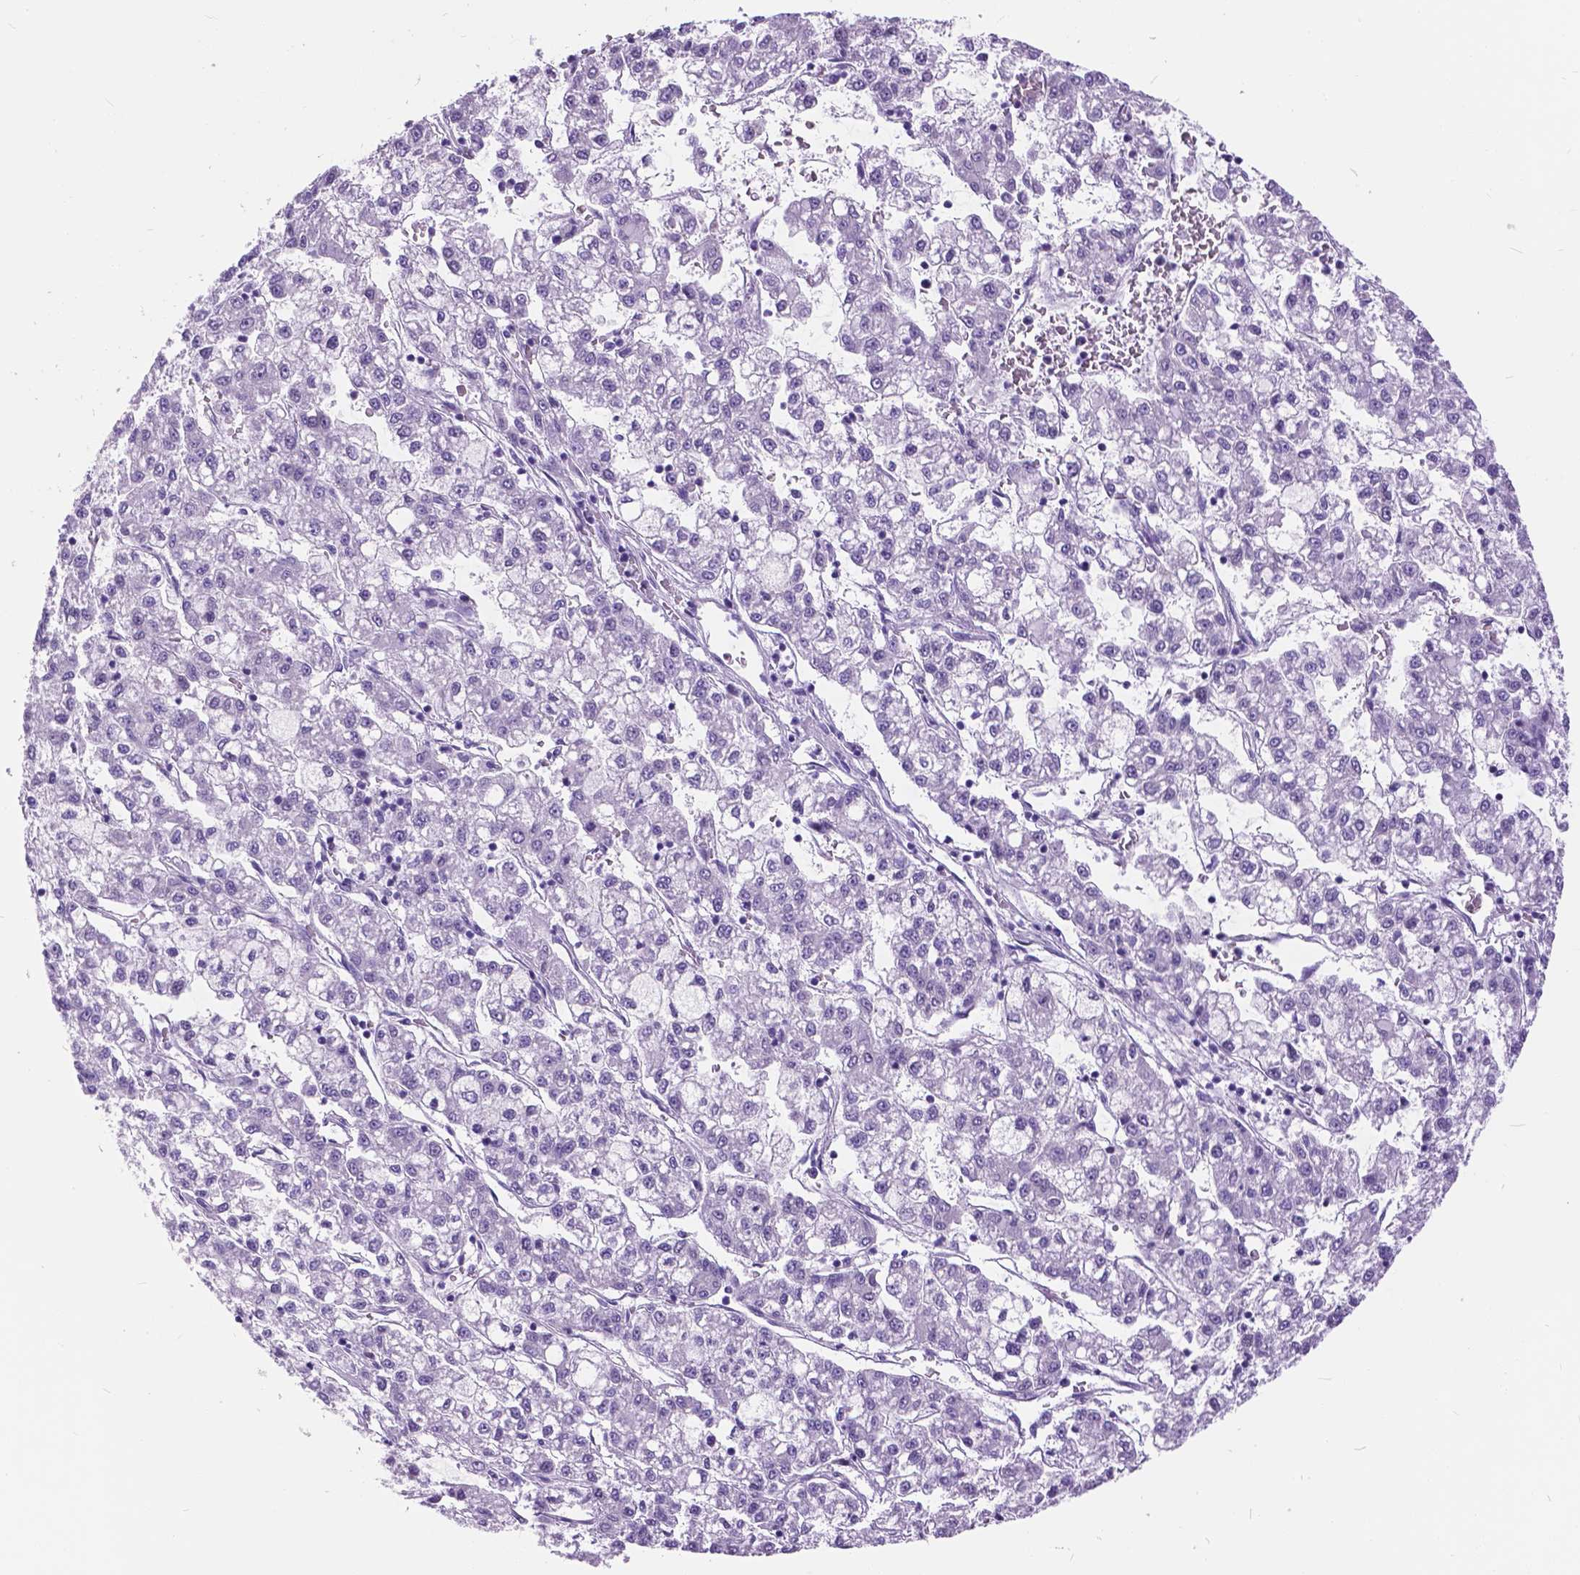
{"staining": {"intensity": "negative", "quantity": "none", "location": "none"}, "tissue": "liver cancer", "cell_type": "Tumor cells", "image_type": "cancer", "snomed": [{"axis": "morphology", "description": "Carcinoma, Hepatocellular, NOS"}, {"axis": "topography", "description": "Liver"}], "caption": "This is an immunohistochemistry (IHC) histopathology image of liver cancer (hepatocellular carcinoma). There is no expression in tumor cells.", "gene": "BSND", "patient": {"sex": "male", "age": 40}}